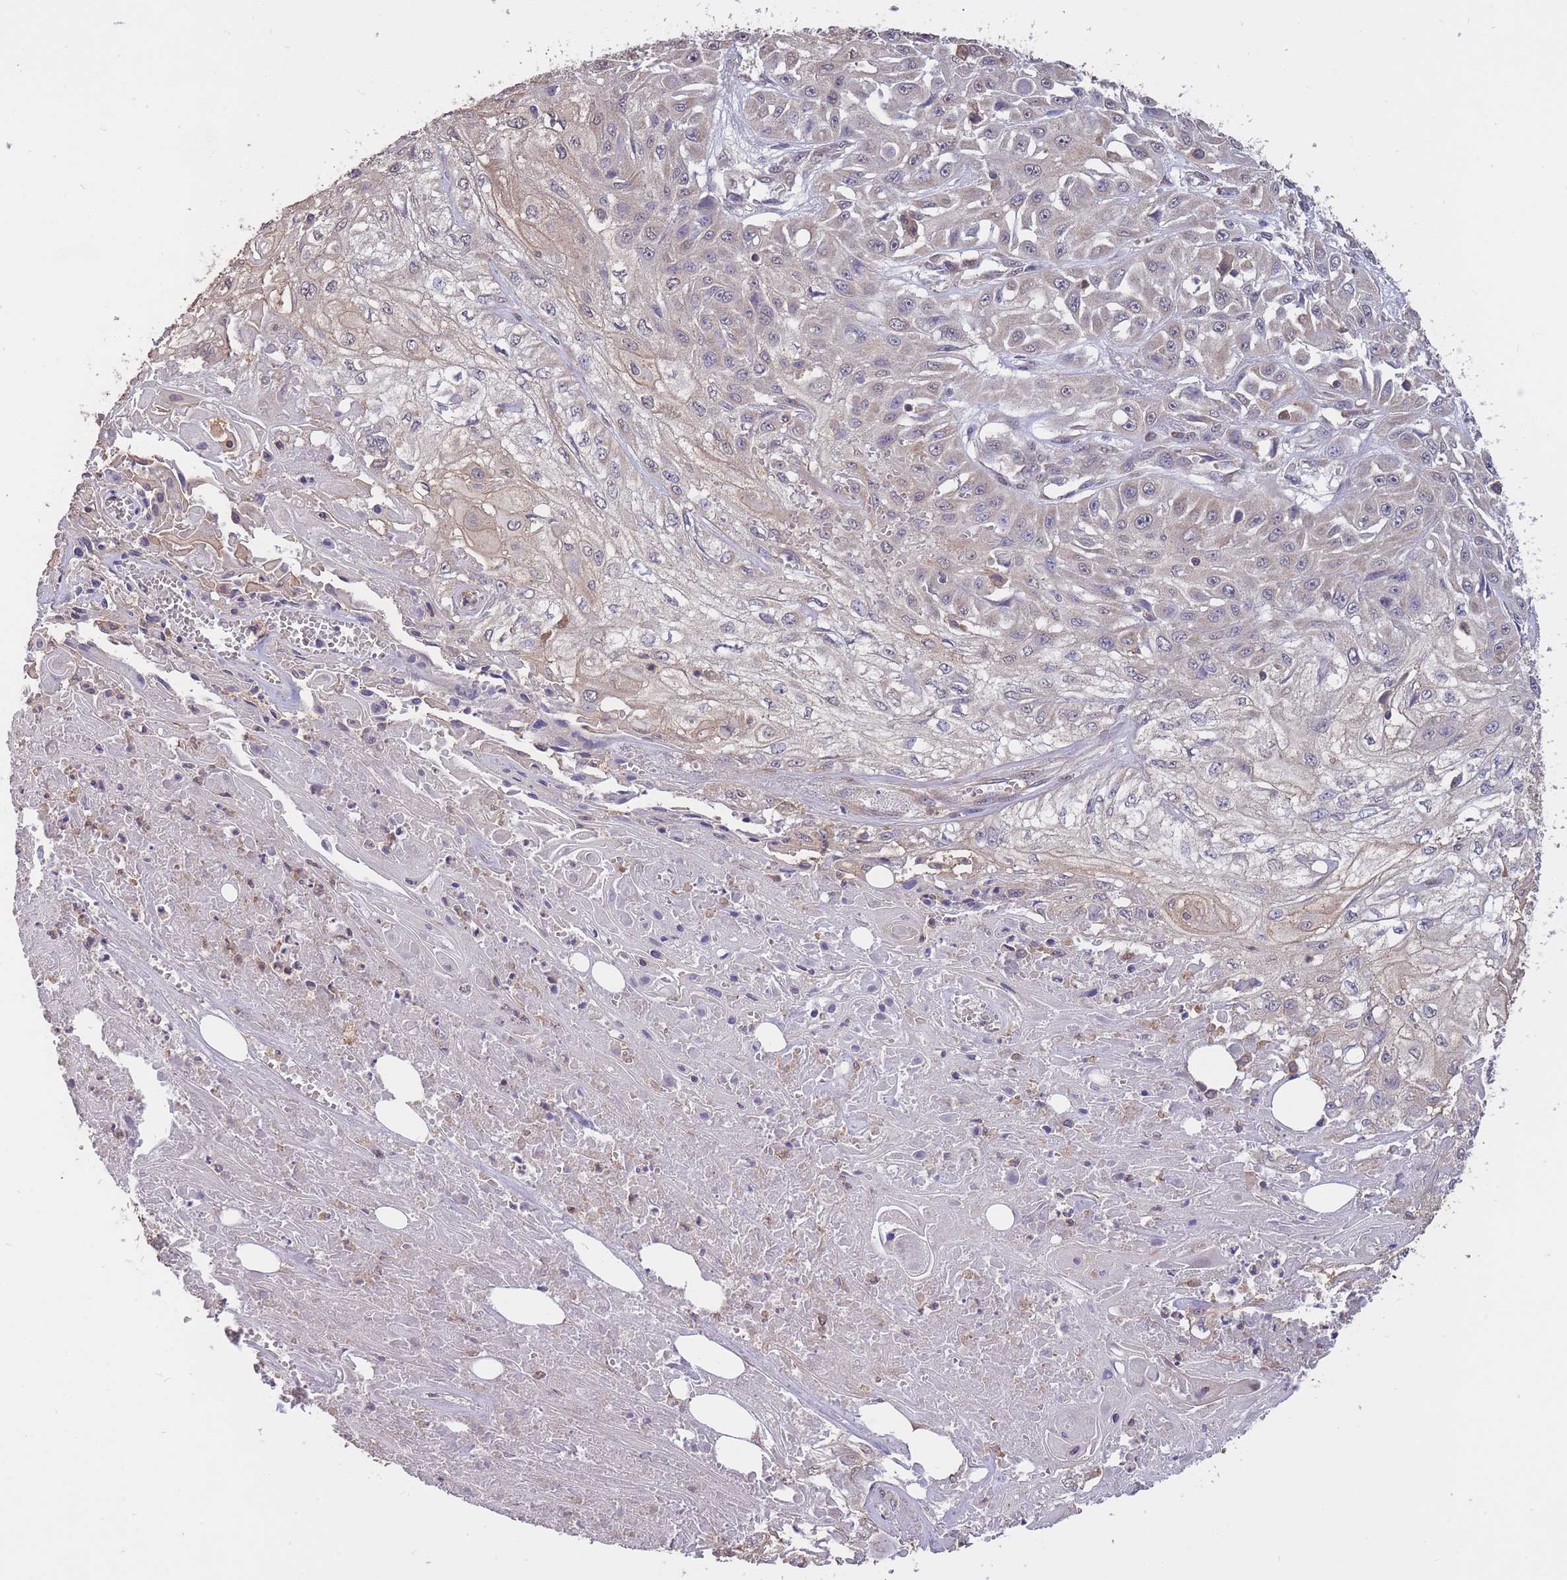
{"staining": {"intensity": "weak", "quantity": "<25%", "location": "cytoplasmic/membranous"}, "tissue": "skin cancer", "cell_type": "Tumor cells", "image_type": "cancer", "snomed": [{"axis": "morphology", "description": "Squamous cell carcinoma, NOS"}, {"axis": "morphology", "description": "Squamous cell carcinoma, metastatic, NOS"}, {"axis": "topography", "description": "Skin"}, {"axis": "topography", "description": "Lymph node"}], "caption": "An immunohistochemistry (IHC) micrograph of skin cancer (squamous cell carcinoma) is shown. There is no staining in tumor cells of skin cancer (squamous cell carcinoma). (Stains: DAB immunohistochemistry with hematoxylin counter stain, Microscopy: brightfield microscopy at high magnification).", "gene": "GMIP", "patient": {"sex": "male", "age": 75}}